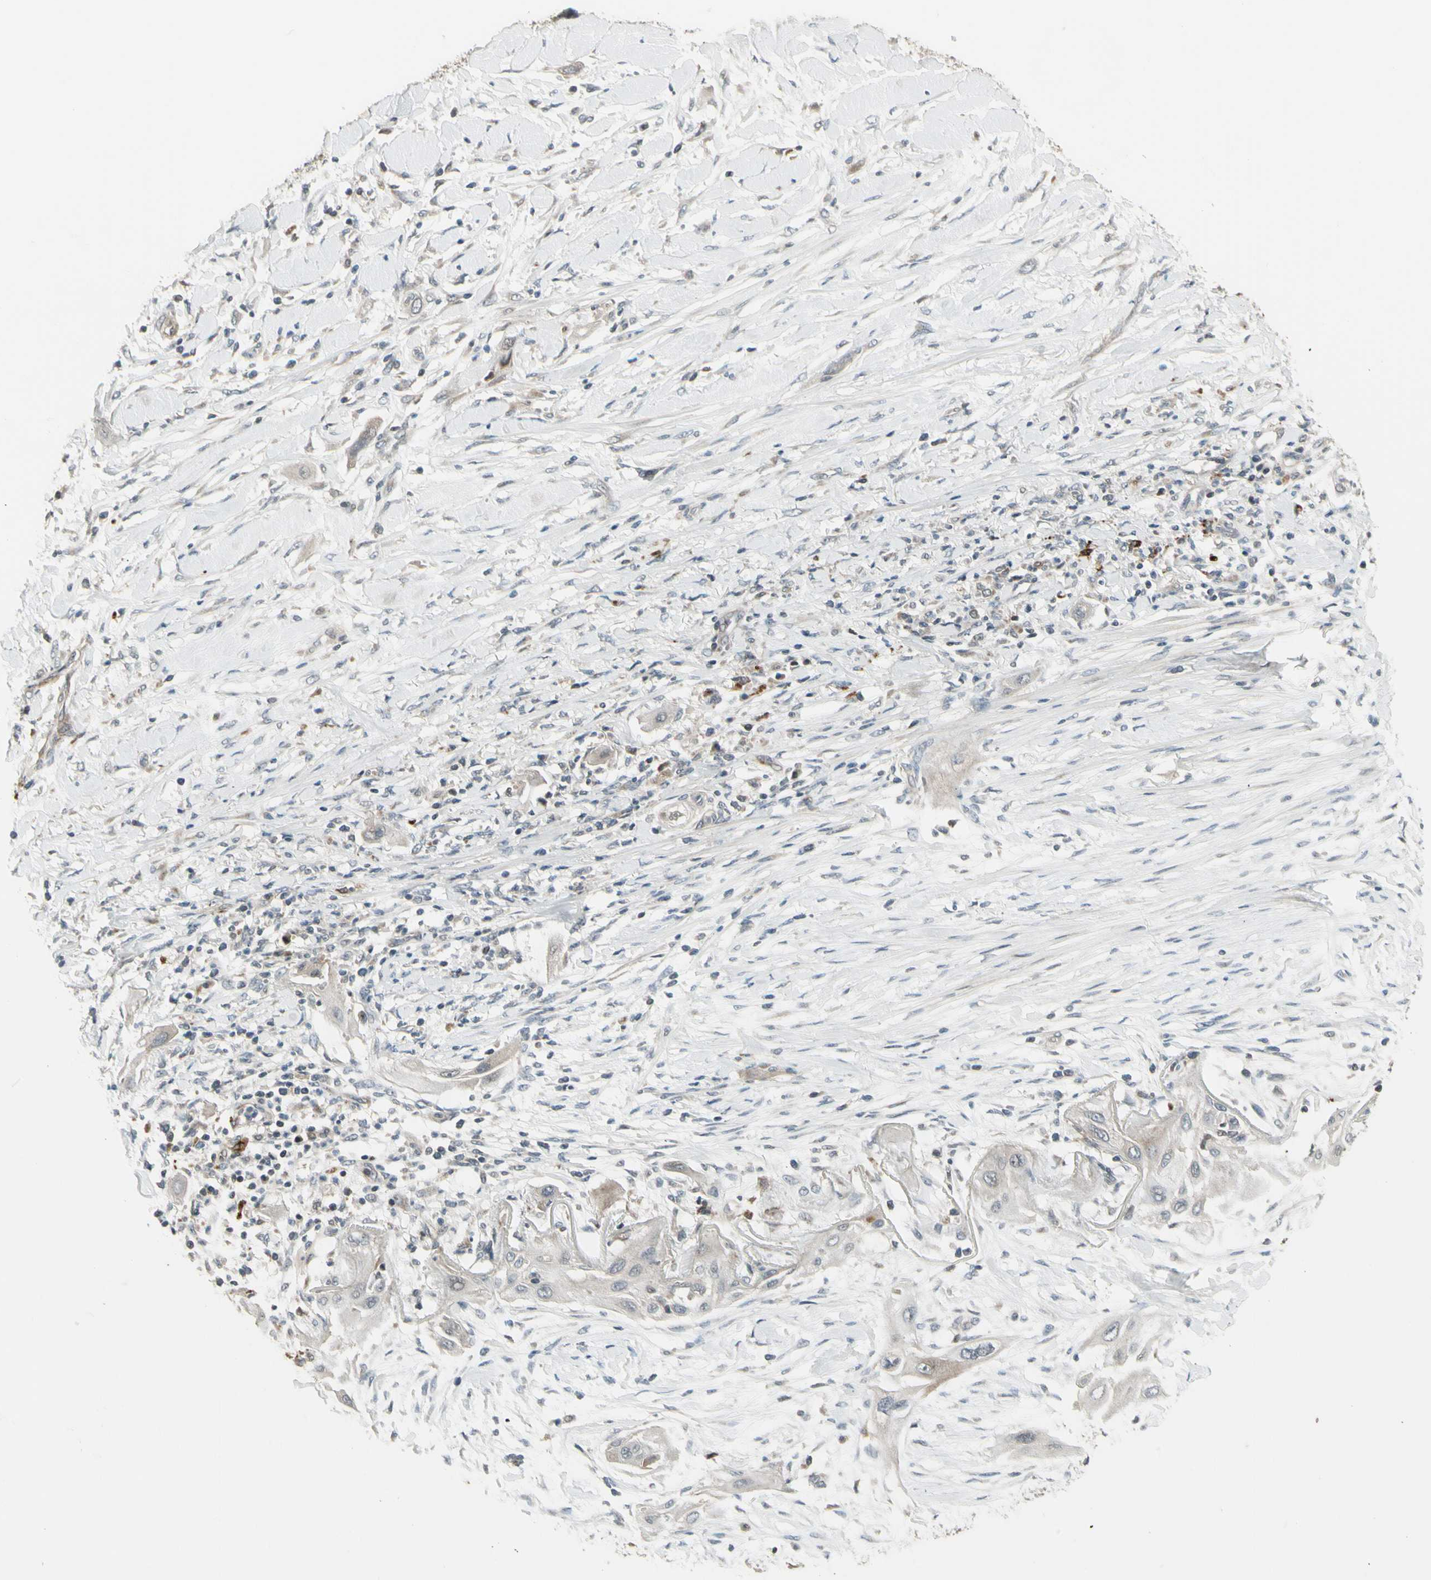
{"staining": {"intensity": "weak", "quantity": "<25%", "location": "cytoplasmic/membranous"}, "tissue": "lung cancer", "cell_type": "Tumor cells", "image_type": "cancer", "snomed": [{"axis": "morphology", "description": "Squamous cell carcinoma, NOS"}, {"axis": "topography", "description": "Lung"}], "caption": "Tumor cells are negative for protein expression in human lung squamous cell carcinoma. Nuclei are stained in blue.", "gene": "OSTM1", "patient": {"sex": "female", "age": 47}}